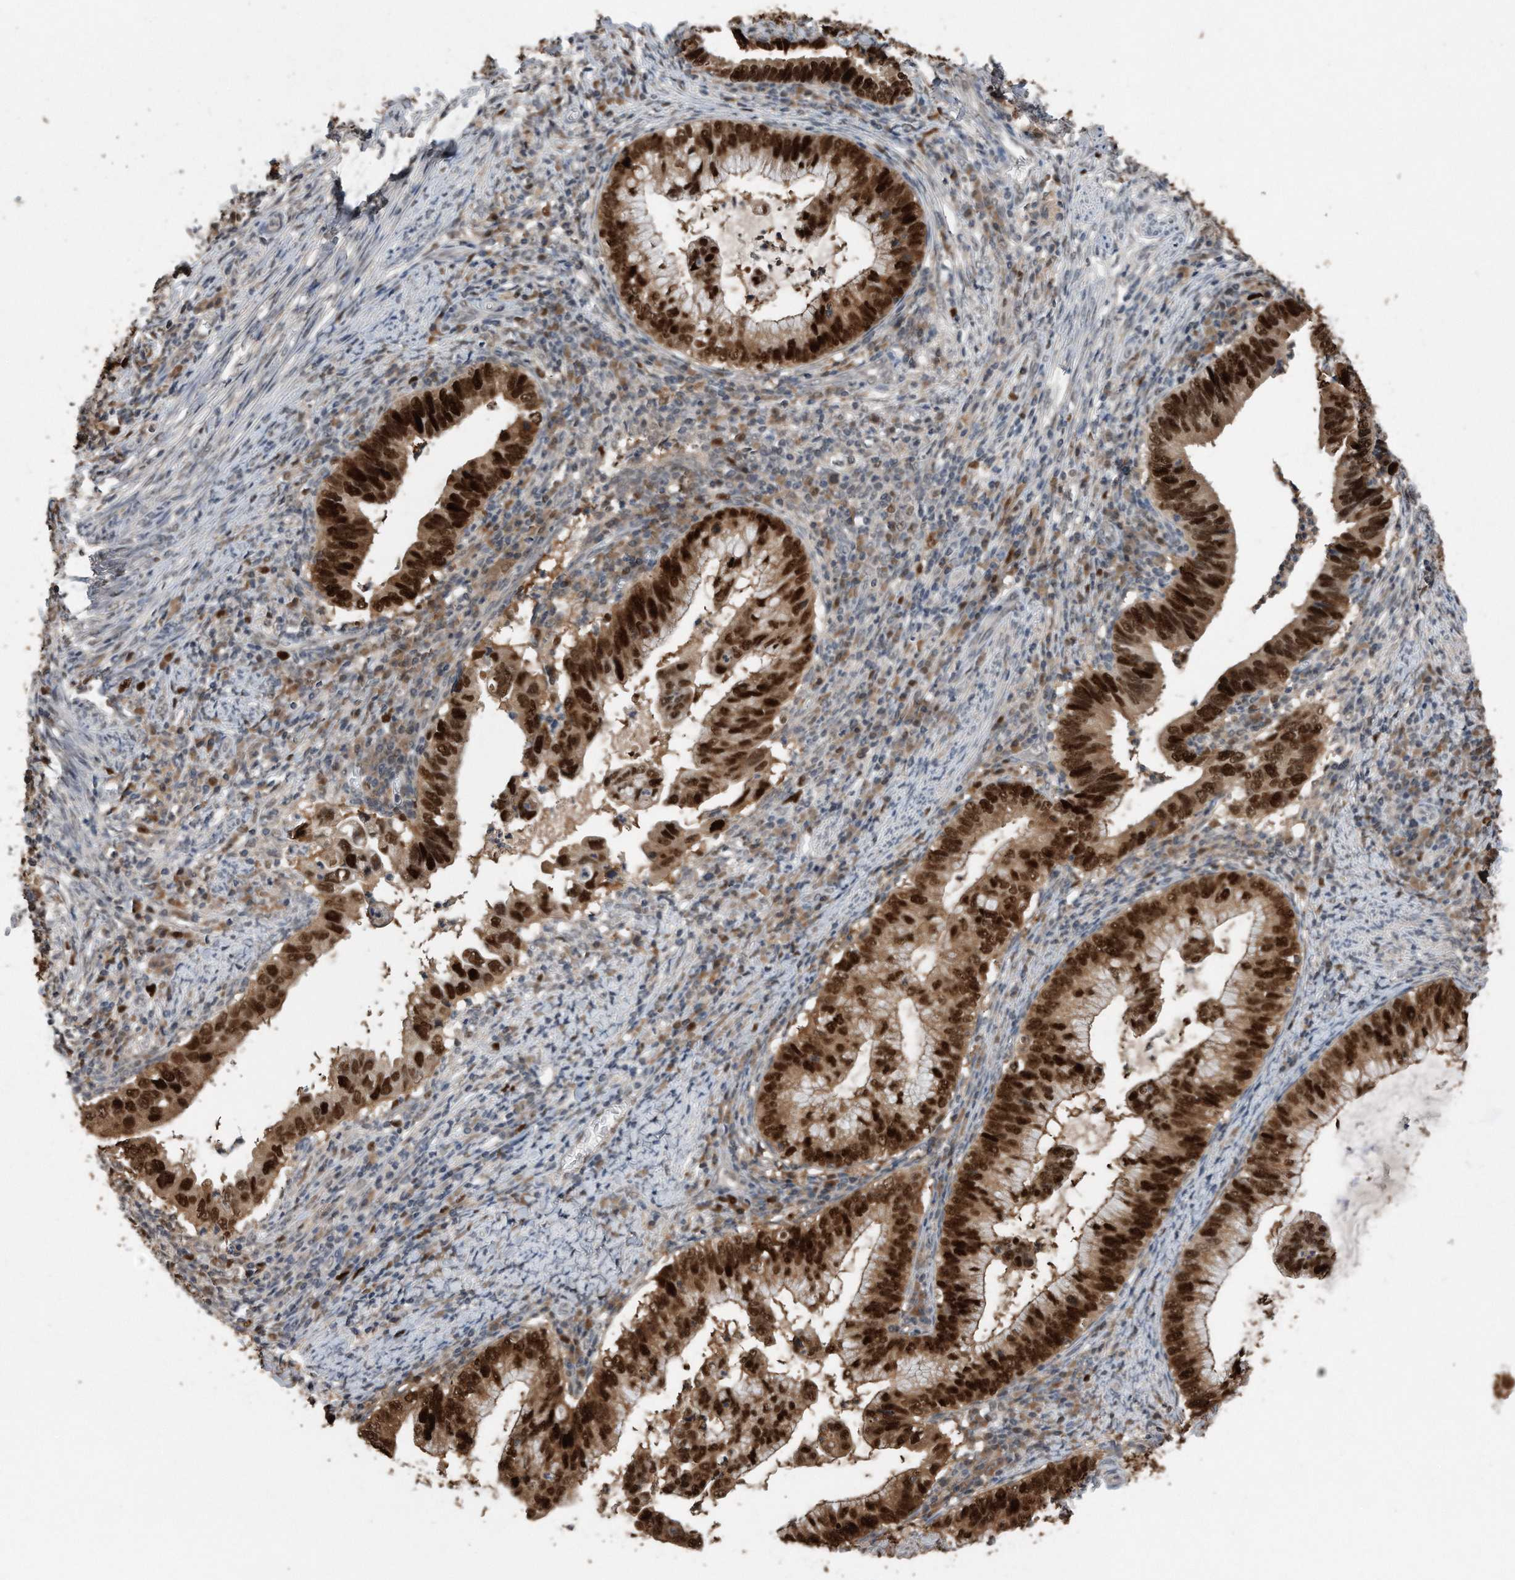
{"staining": {"intensity": "strong", "quantity": ">75%", "location": "cytoplasmic/membranous,nuclear"}, "tissue": "cervical cancer", "cell_type": "Tumor cells", "image_type": "cancer", "snomed": [{"axis": "morphology", "description": "Adenocarcinoma, NOS"}, {"axis": "topography", "description": "Cervix"}], "caption": "This histopathology image exhibits immunohistochemistry staining of human cervical adenocarcinoma, with high strong cytoplasmic/membranous and nuclear expression in about >75% of tumor cells.", "gene": "PCNA", "patient": {"sex": "female", "age": 36}}